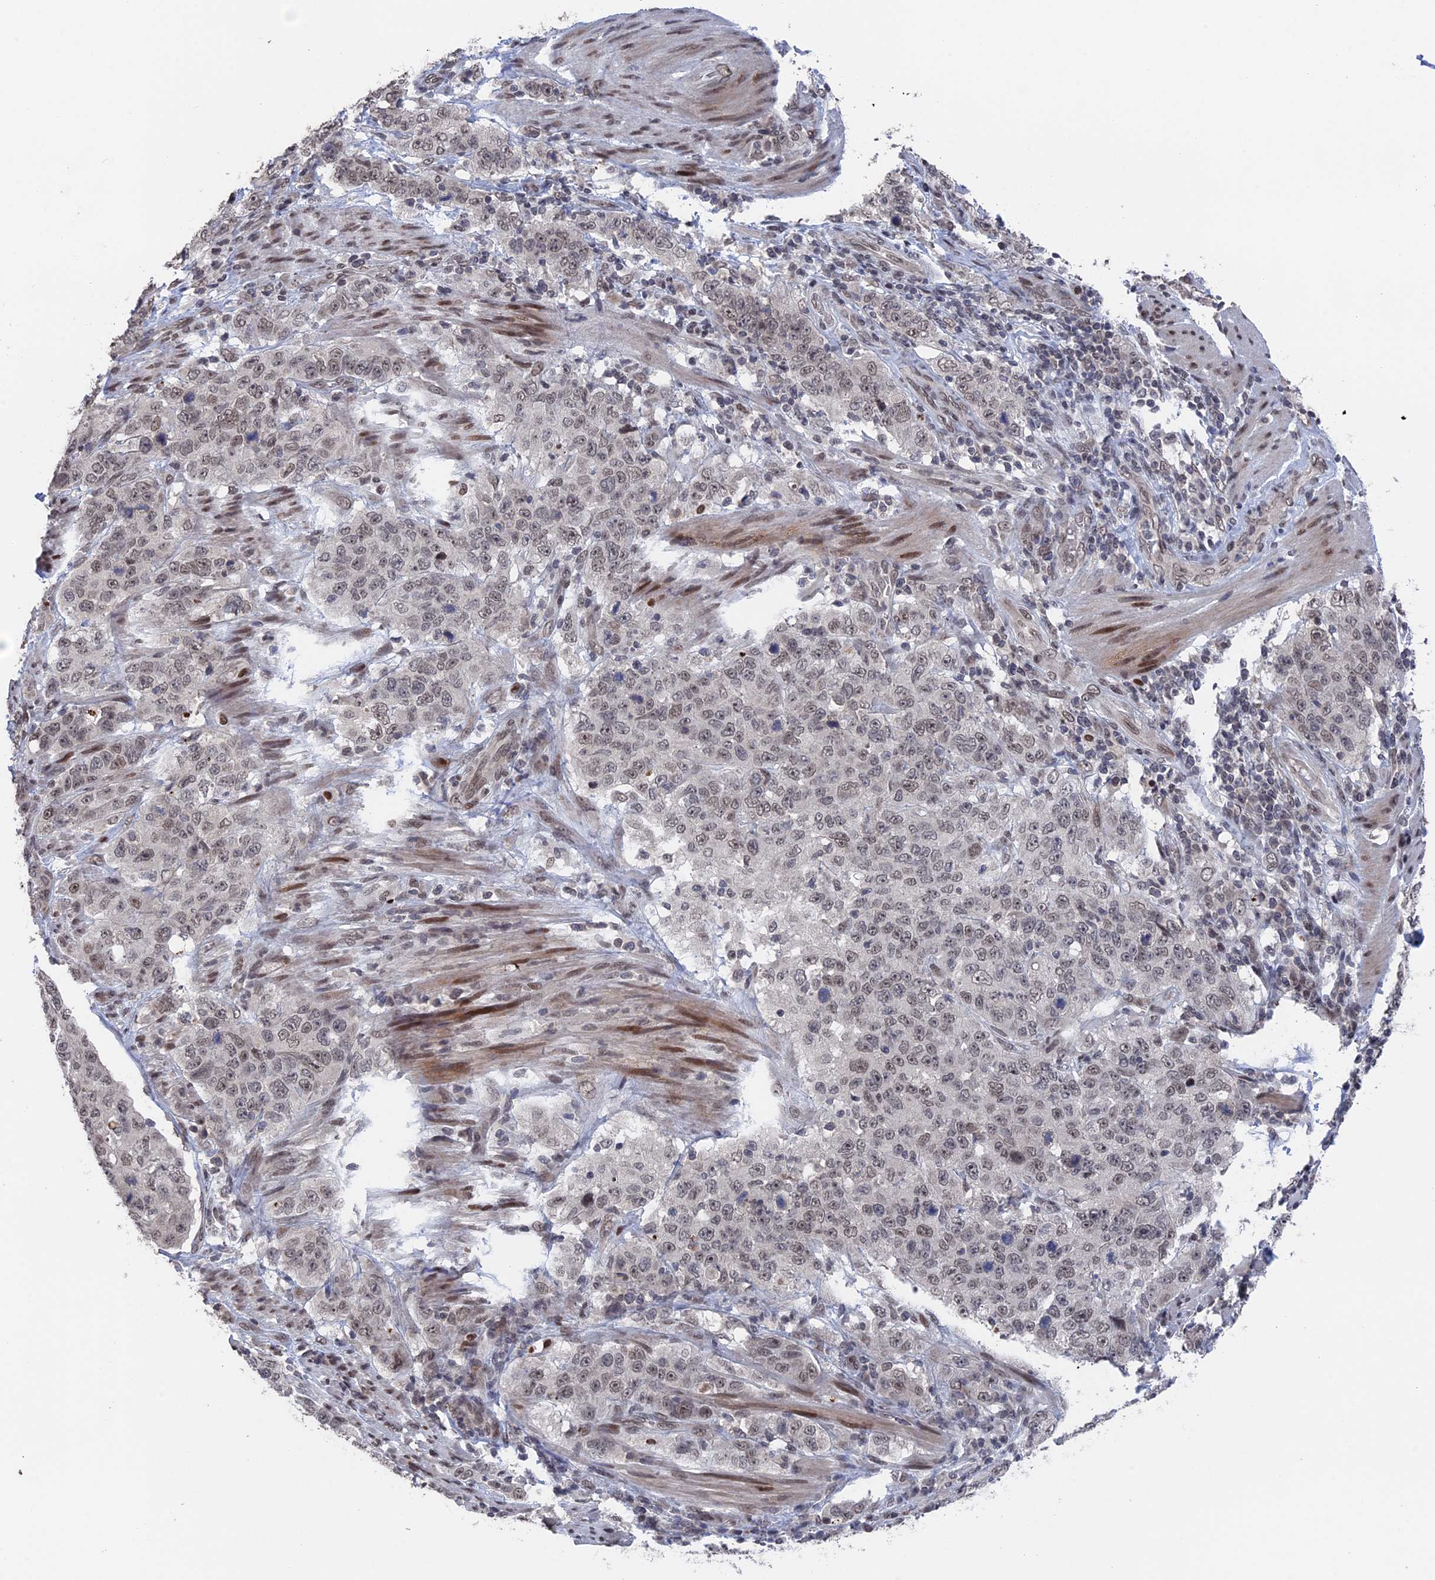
{"staining": {"intensity": "weak", "quantity": "25%-75%", "location": "nuclear"}, "tissue": "stomach cancer", "cell_type": "Tumor cells", "image_type": "cancer", "snomed": [{"axis": "morphology", "description": "Adenocarcinoma, NOS"}, {"axis": "topography", "description": "Stomach"}], "caption": "Stomach cancer stained with DAB (3,3'-diaminobenzidine) immunohistochemistry demonstrates low levels of weak nuclear positivity in about 25%-75% of tumor cells. Using DAB (brown) and hematoxylin (blue) stains, captured at high magnification using brightfield microscopy.", "gene": "NR2C2AP", "patient": {"sex": "male", "age": 48}}